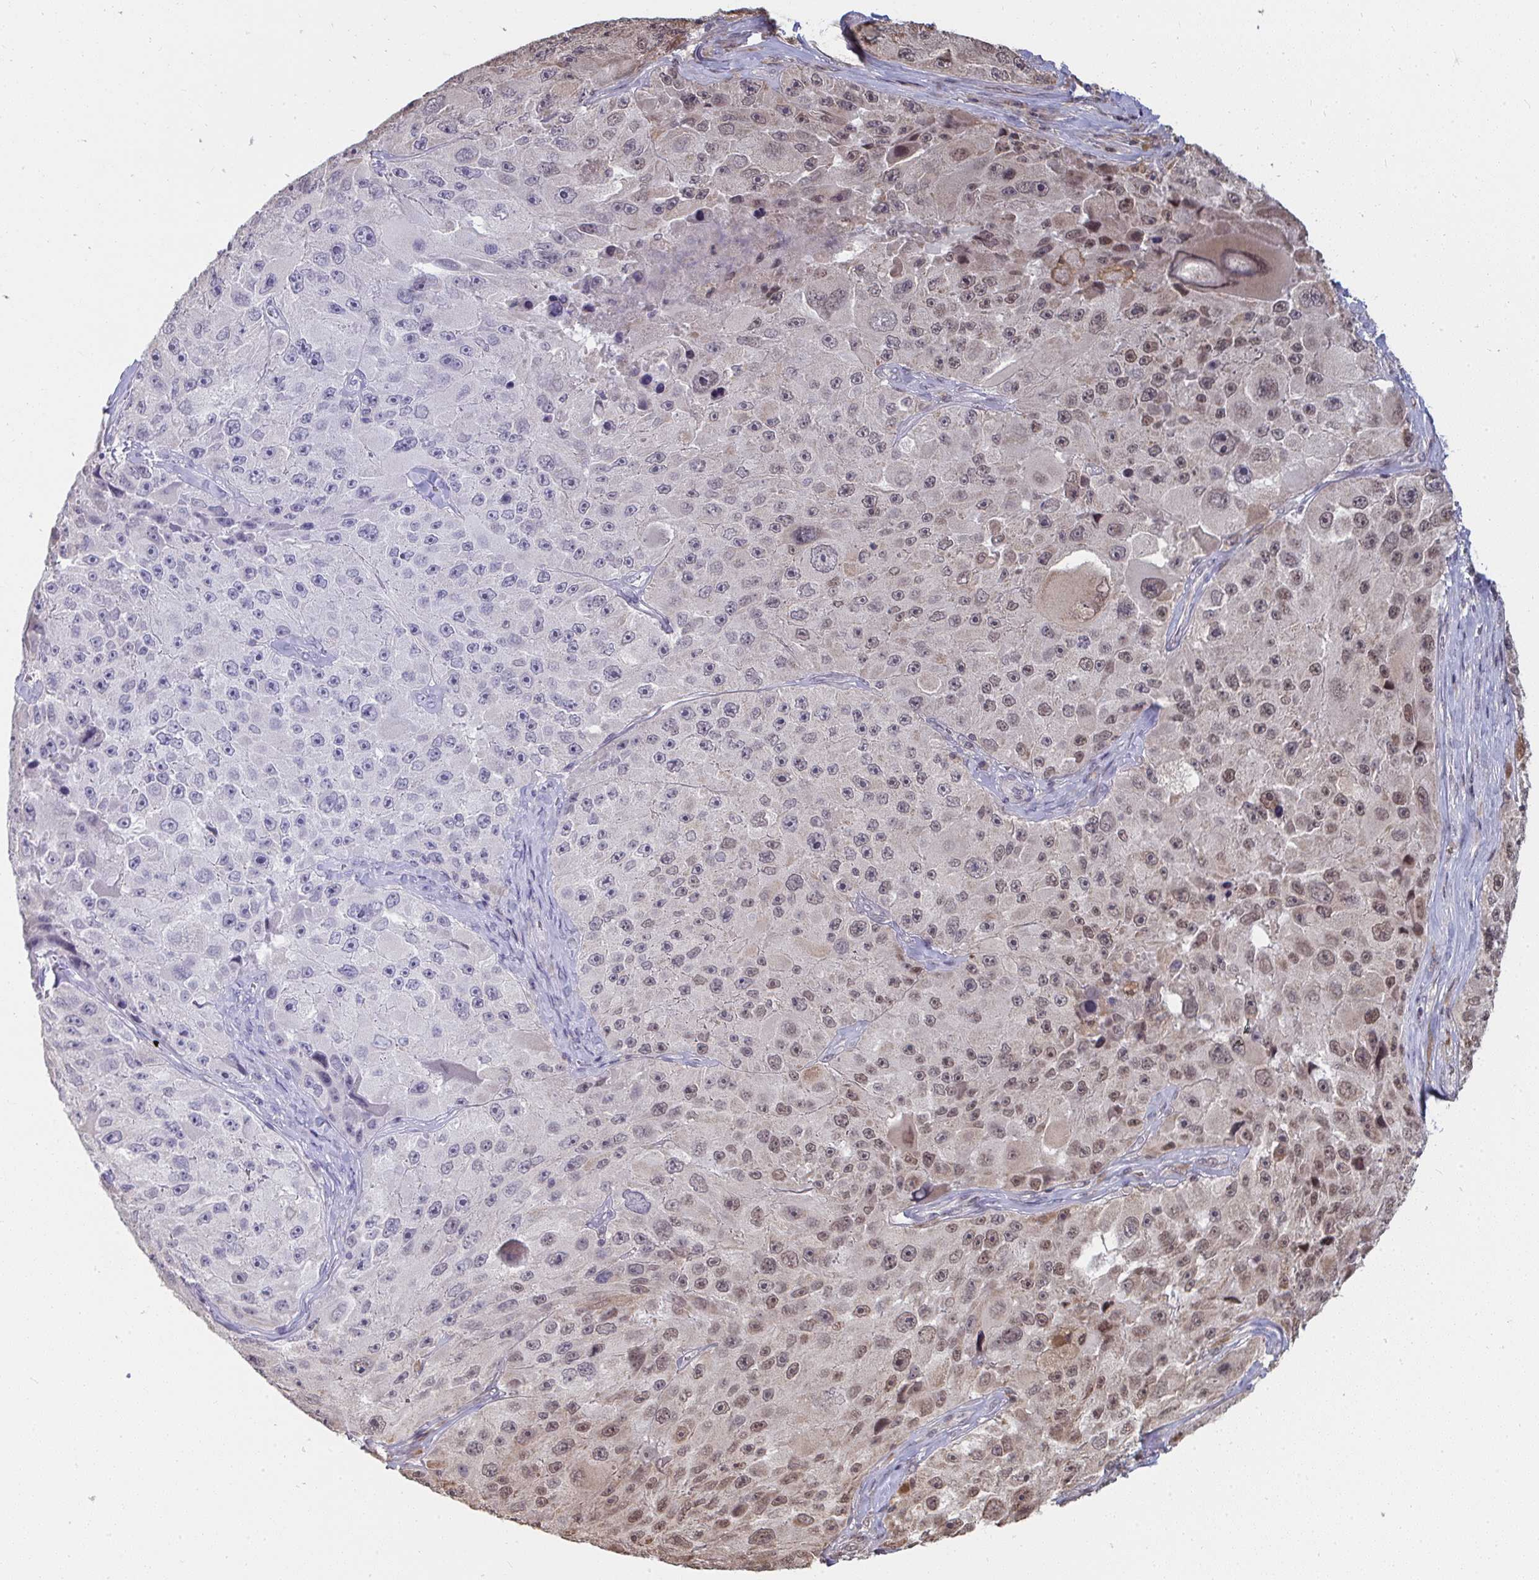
{"staining": {"intensity": "moderate", "quantity": "<25%", "location": "nuclear"}, "tissue": "melanoma", "cell_type": "Tumor cells", "image_type": "cancer", "snomed": [{"axis": "morphology", "description": "Malignant melanoma, Metastatic site"}, {"axis": "topography", "description": "Lymph node"}], "caption": "Protein analysis of melanoma tissue reveals moderate nuclear expression in about <25% of tumor cells. The staining was performed using DAB (3,3'-diaminobenzidine), with brown indicating positive protein expression. Nuclei are stained blue with hematoxylin.", "gene": "SAP30", "patient": {"sex": "male", "age": 62}}